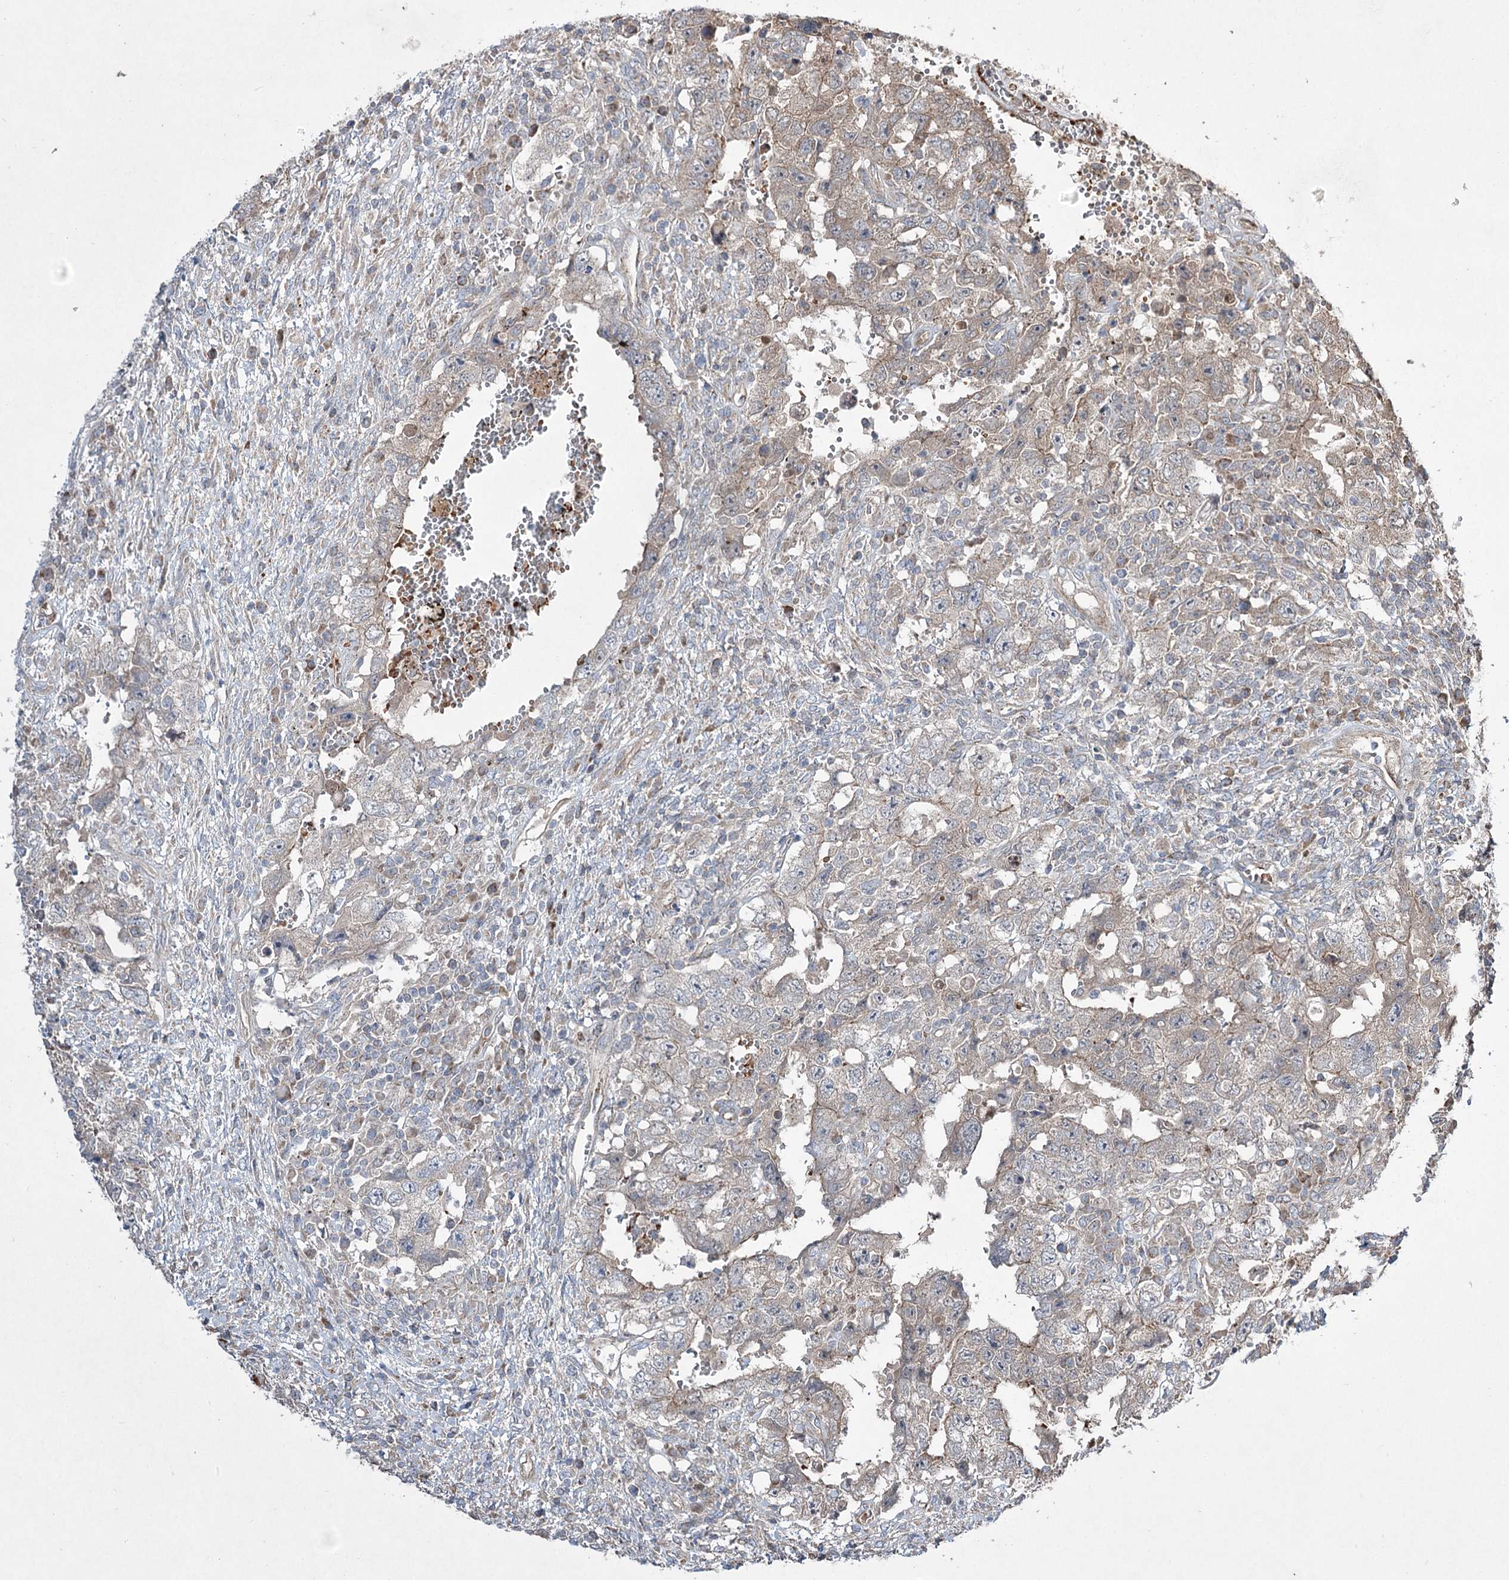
{"staining": {"intensity": "weak", "quantity": "<25%", "location": "cytoplasmic/membranous"}, "tissue": "testis cancer", "cell_type": "Tumor cells", "image_type": "cancer", "snomed": [{"axis": "morphology", "description": "Carcinoma, Embryonal, NOS"}, {"axis": "topography", "description": "Testis"}], "caption": "Immunohistochemistry of embryonal carcinoma (testis) reveals no expression in tumor cells.", "gene": "SERINC5", "patient": {"sex": "male", "age": 26}}